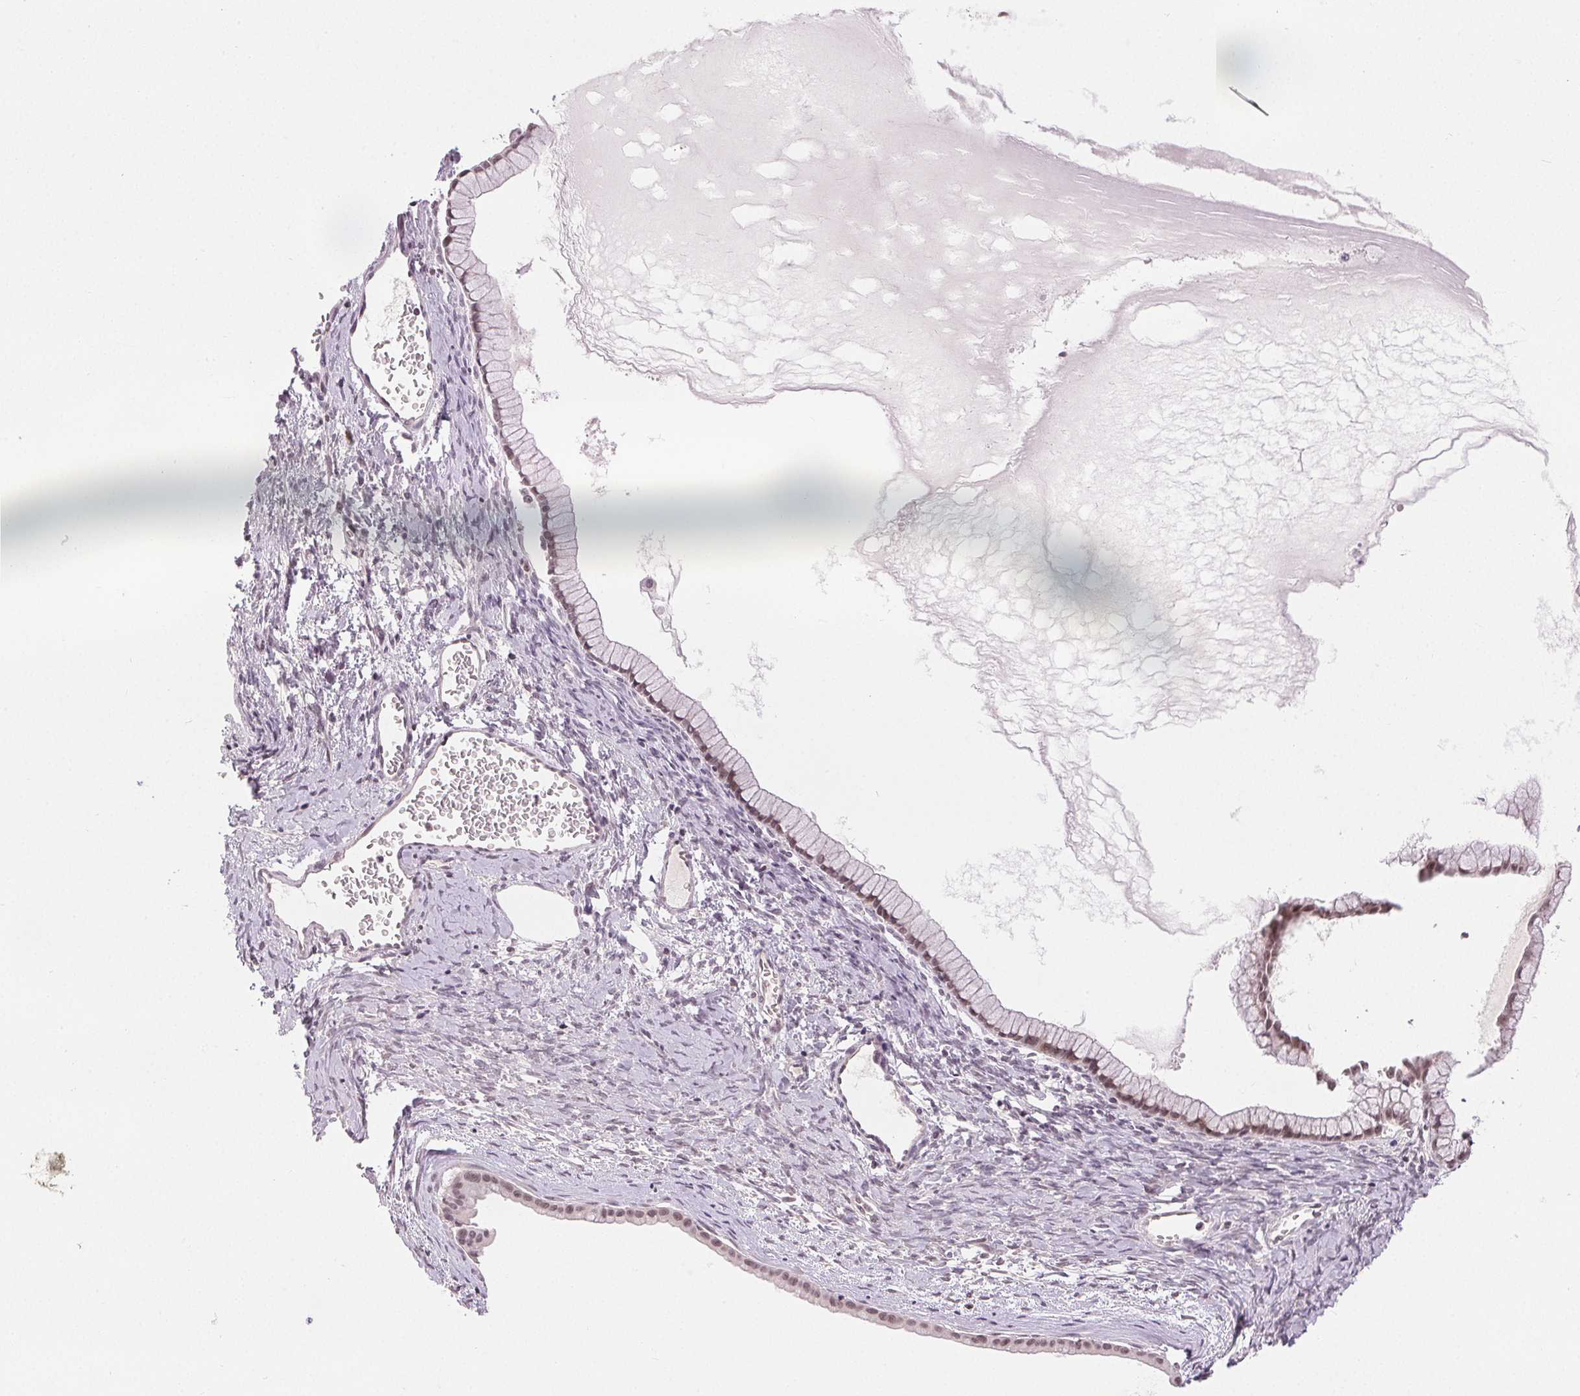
{"staining": {"intensity": "moderate", "quantity": ">75%", "location": "nuclear"}, "tissue": "ovarian cancer", "cell_type": "Tumor cells", "image_type": "cancer", "snomed": [{"axis": "morphology", "description": "Cystadenocarcinoma, mucinous, NOS"}, {"axis": "topography", "description": "Ovary"}], "caption": "Protein expression analysis of human mucinous cystadenocarcinoma (ovarian) reveals moderate nuclear staining in about >75% of tumor cells.", "gene": "DEK", "patient": {"sex": "female", "age": 41}}